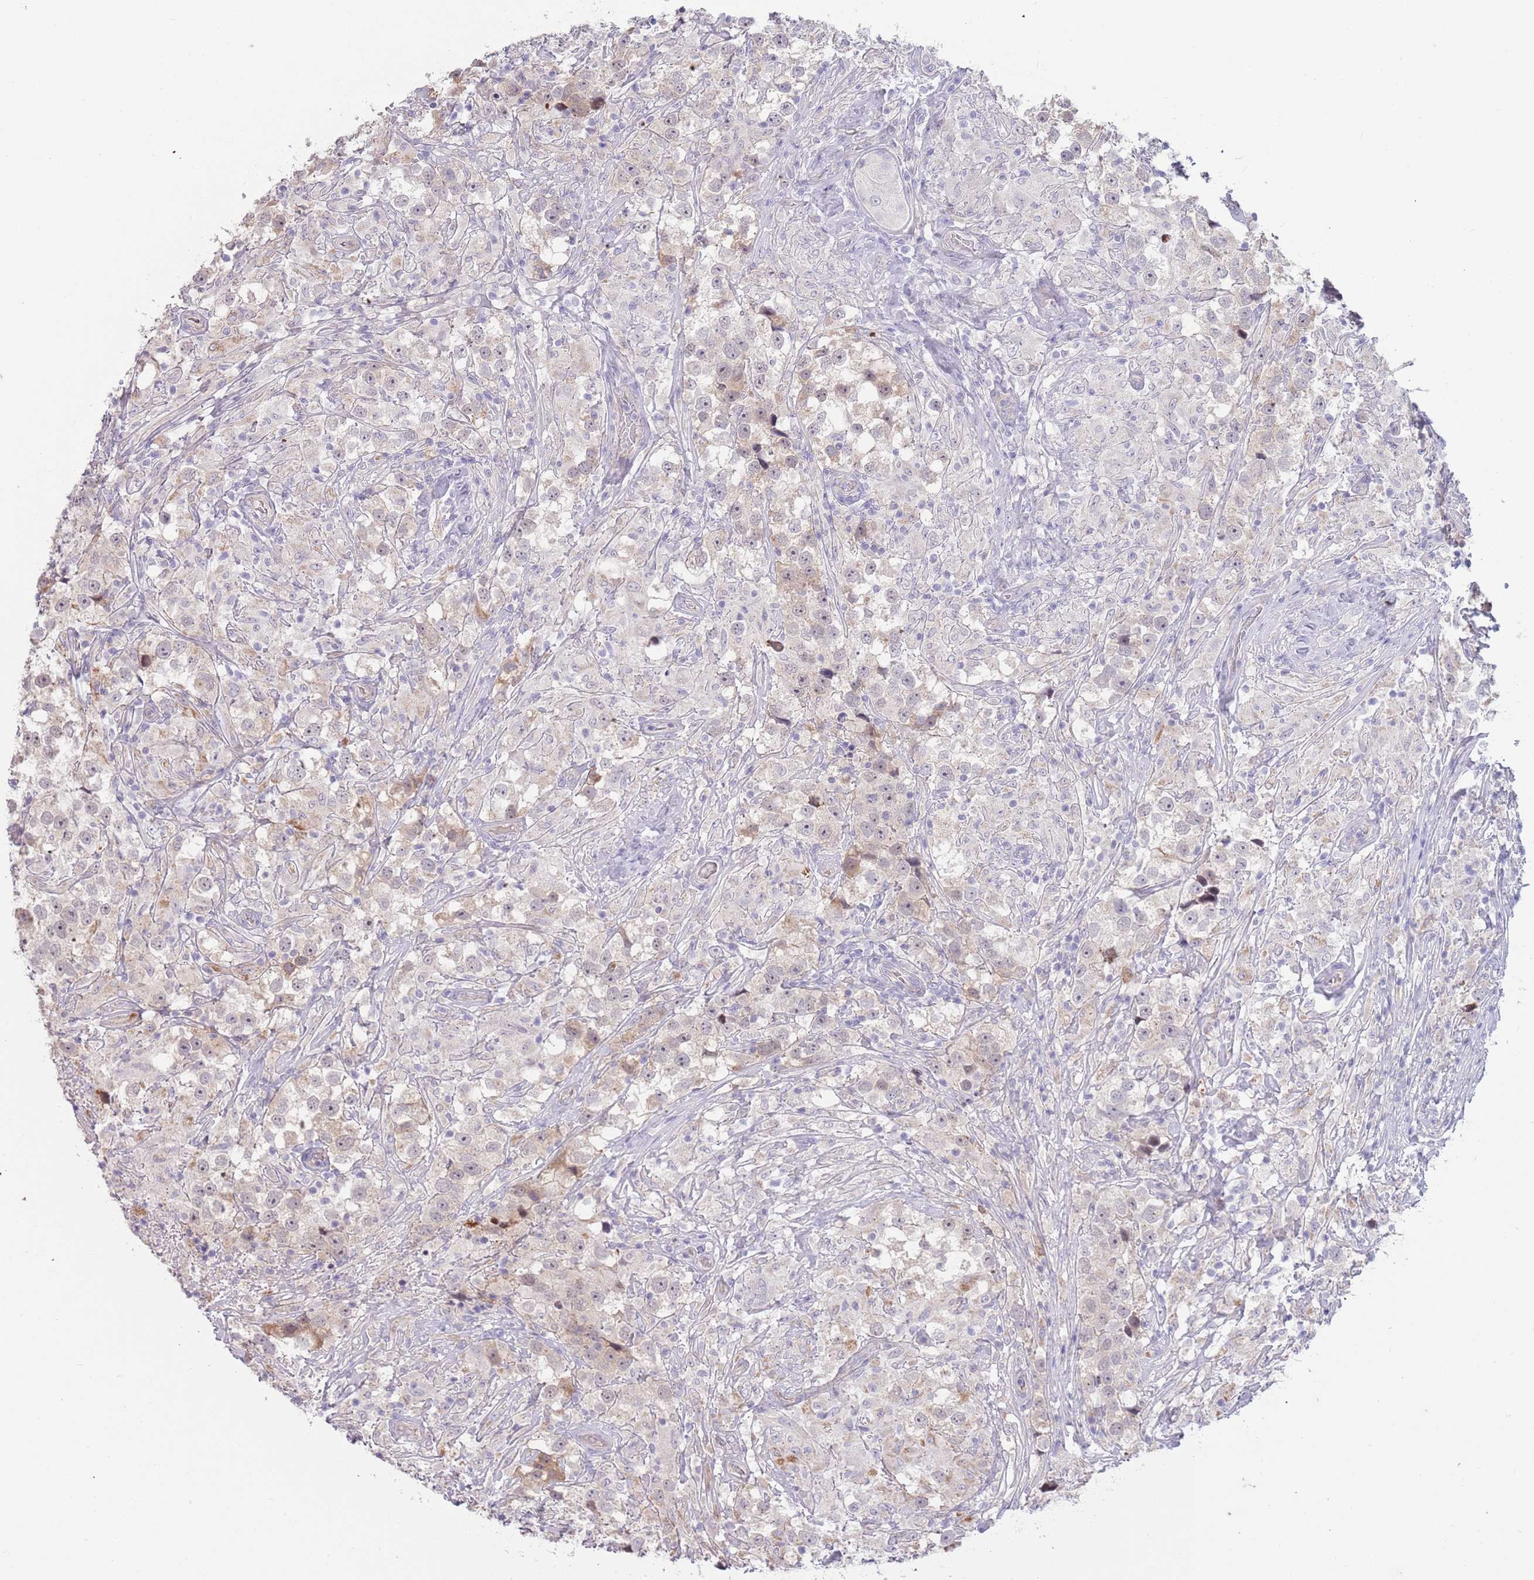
{"staining": {"intensity": "negative", "quantity": "none", "location": "none"}, "tissue": "testis cancer", "cell_type": "Tumor cells", "image_type": "cancer", "snomed": [{"axis": "morphology", "description": "Seminoma, NOS"}, {"axis": "topography", "description": "Testis"}], "caption": "Tumor cells show no significant protein staining in seminoma (testis).", "gene": "LDHD", "patient": {"sex": "male", "age": 46}}